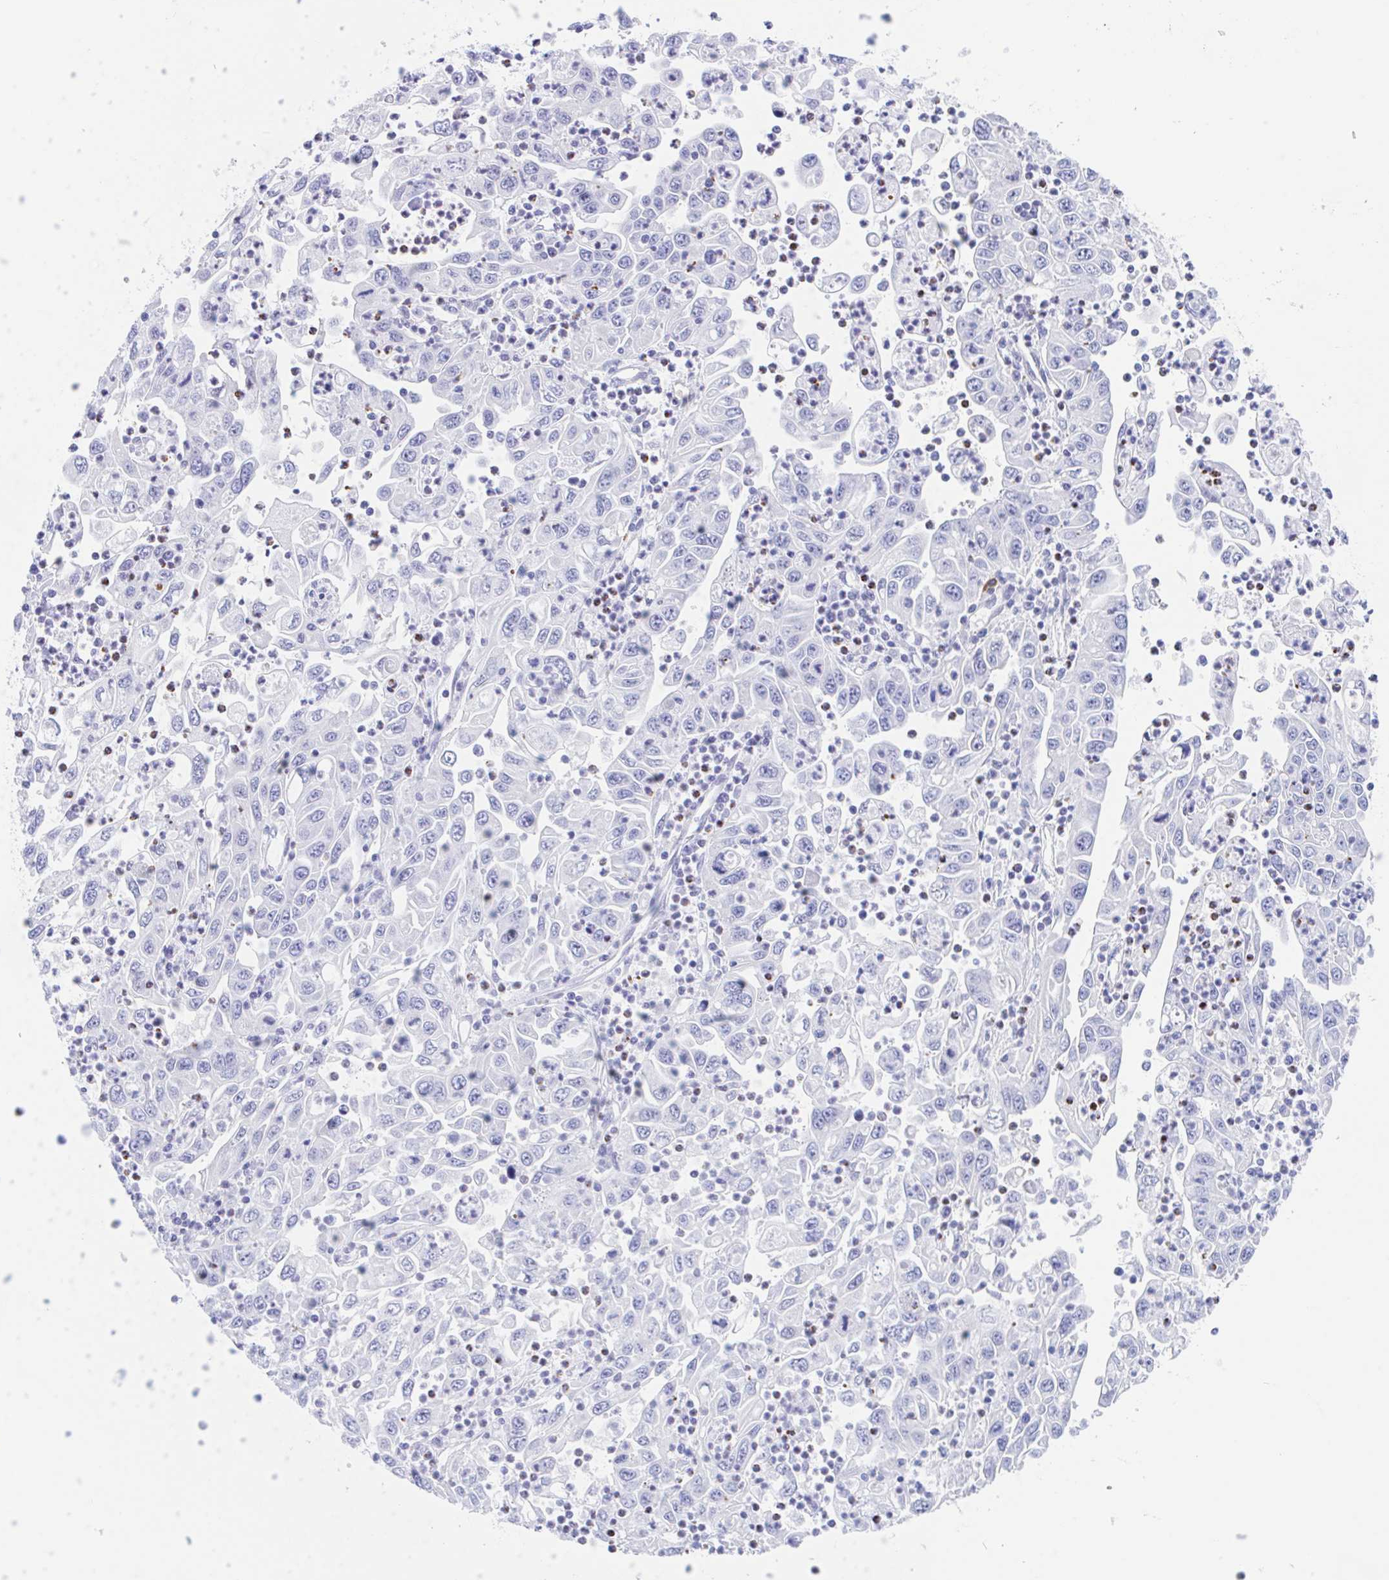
{"staining": {"intensity": "negative", "quantity": "none", "location": "none"}, "tissue": "endometrial cancer", "cell_type": "Tumor cells", "image_type": "cancer", "snomed": [{"axis": "morphology", "description": "Adenocarcinoma, NOS"}, {"axis": "topography", "description": "Uterus"}], "caption": "DAB (3,3'-diaminobenzidine) immunohistochemical staining of endometrial cancer (adenocarcinoma) demonstrates no significant expression in tumor cells.", "gene": "ANKRD9", "patient": {"sex": "female", "age": 62}}